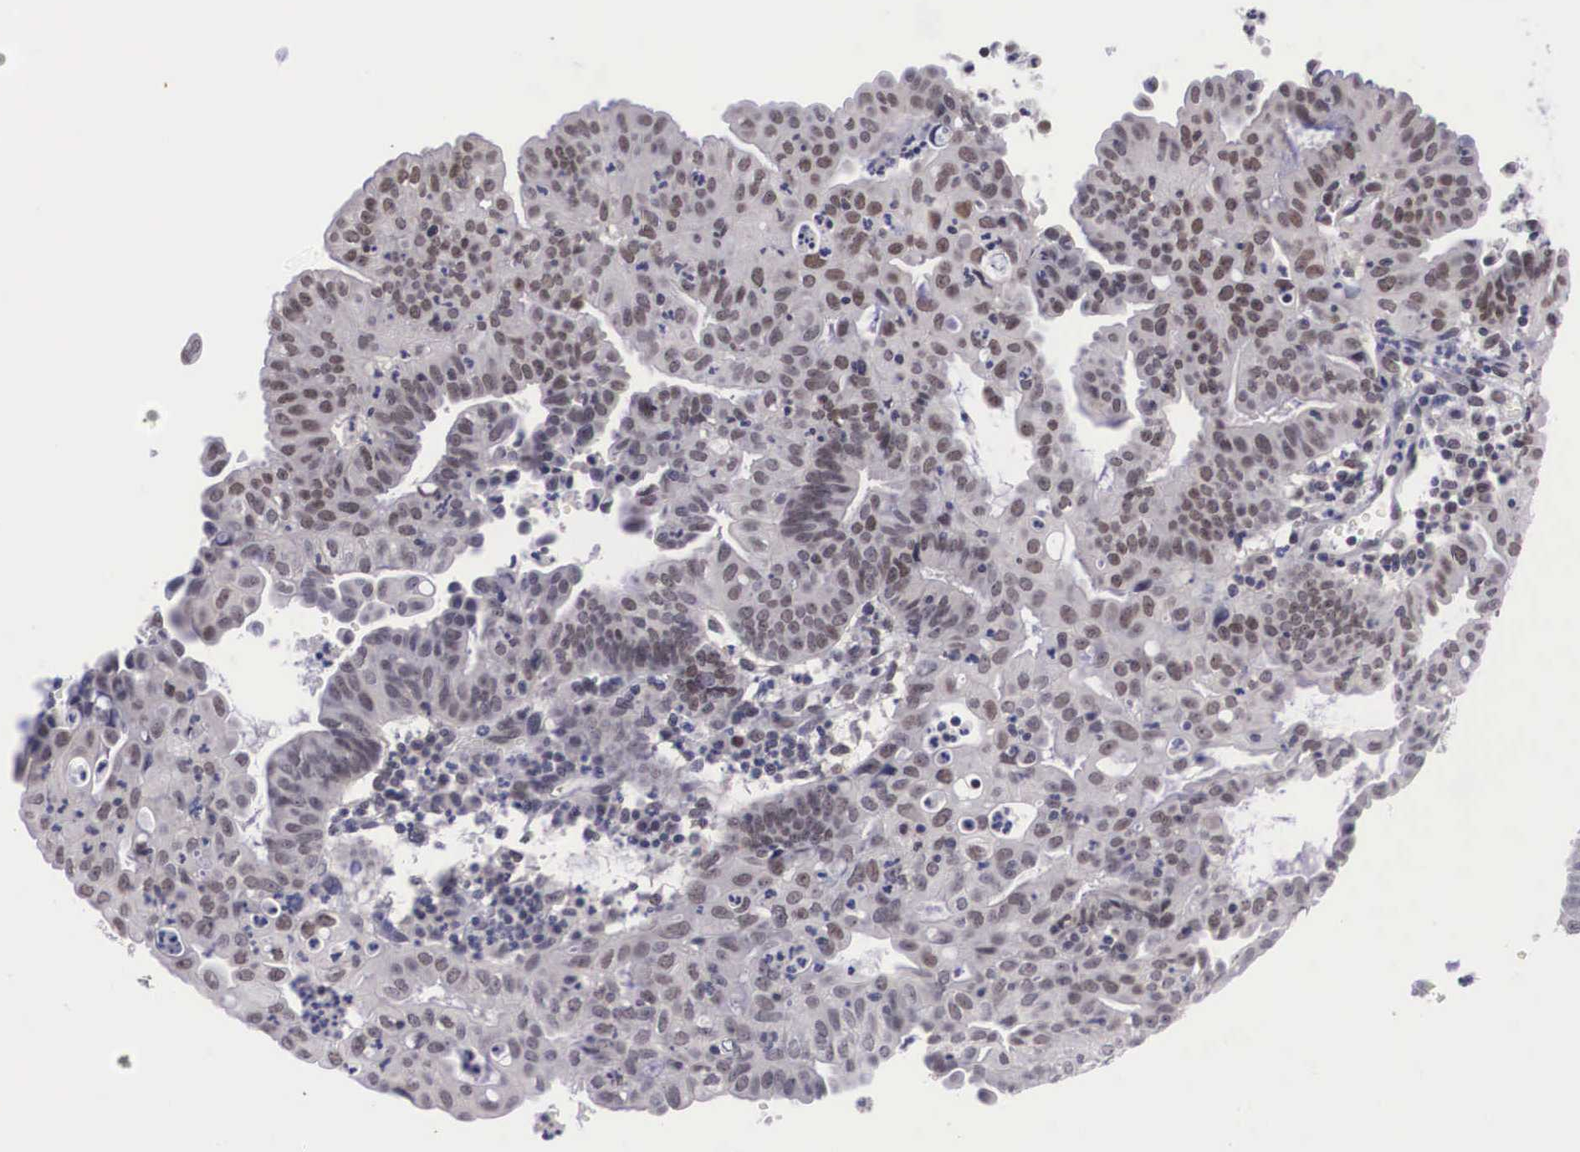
{"staining": {"intensity": "weak", "quantity": "25%-75%", "location": "nuclear"}, "tissue": "endometrial cancer", "cell_type": "Tumor cells", "image_type": "cancer", "snomed": [{"axis": "morphology", "description": "Adenocarcinoma, NOS"}, {"axis": "topography", "description": "Endometrium"}], "caption": "Approximately 25%-75% of tumor cells in human endometrial cancer (adenocarcinoma) reveal weak nuclear protein positivity as visualized by brown immunohistochemical staining.", "gene": "ZNF275", "patient": {"sex": "female", "age": 60}}